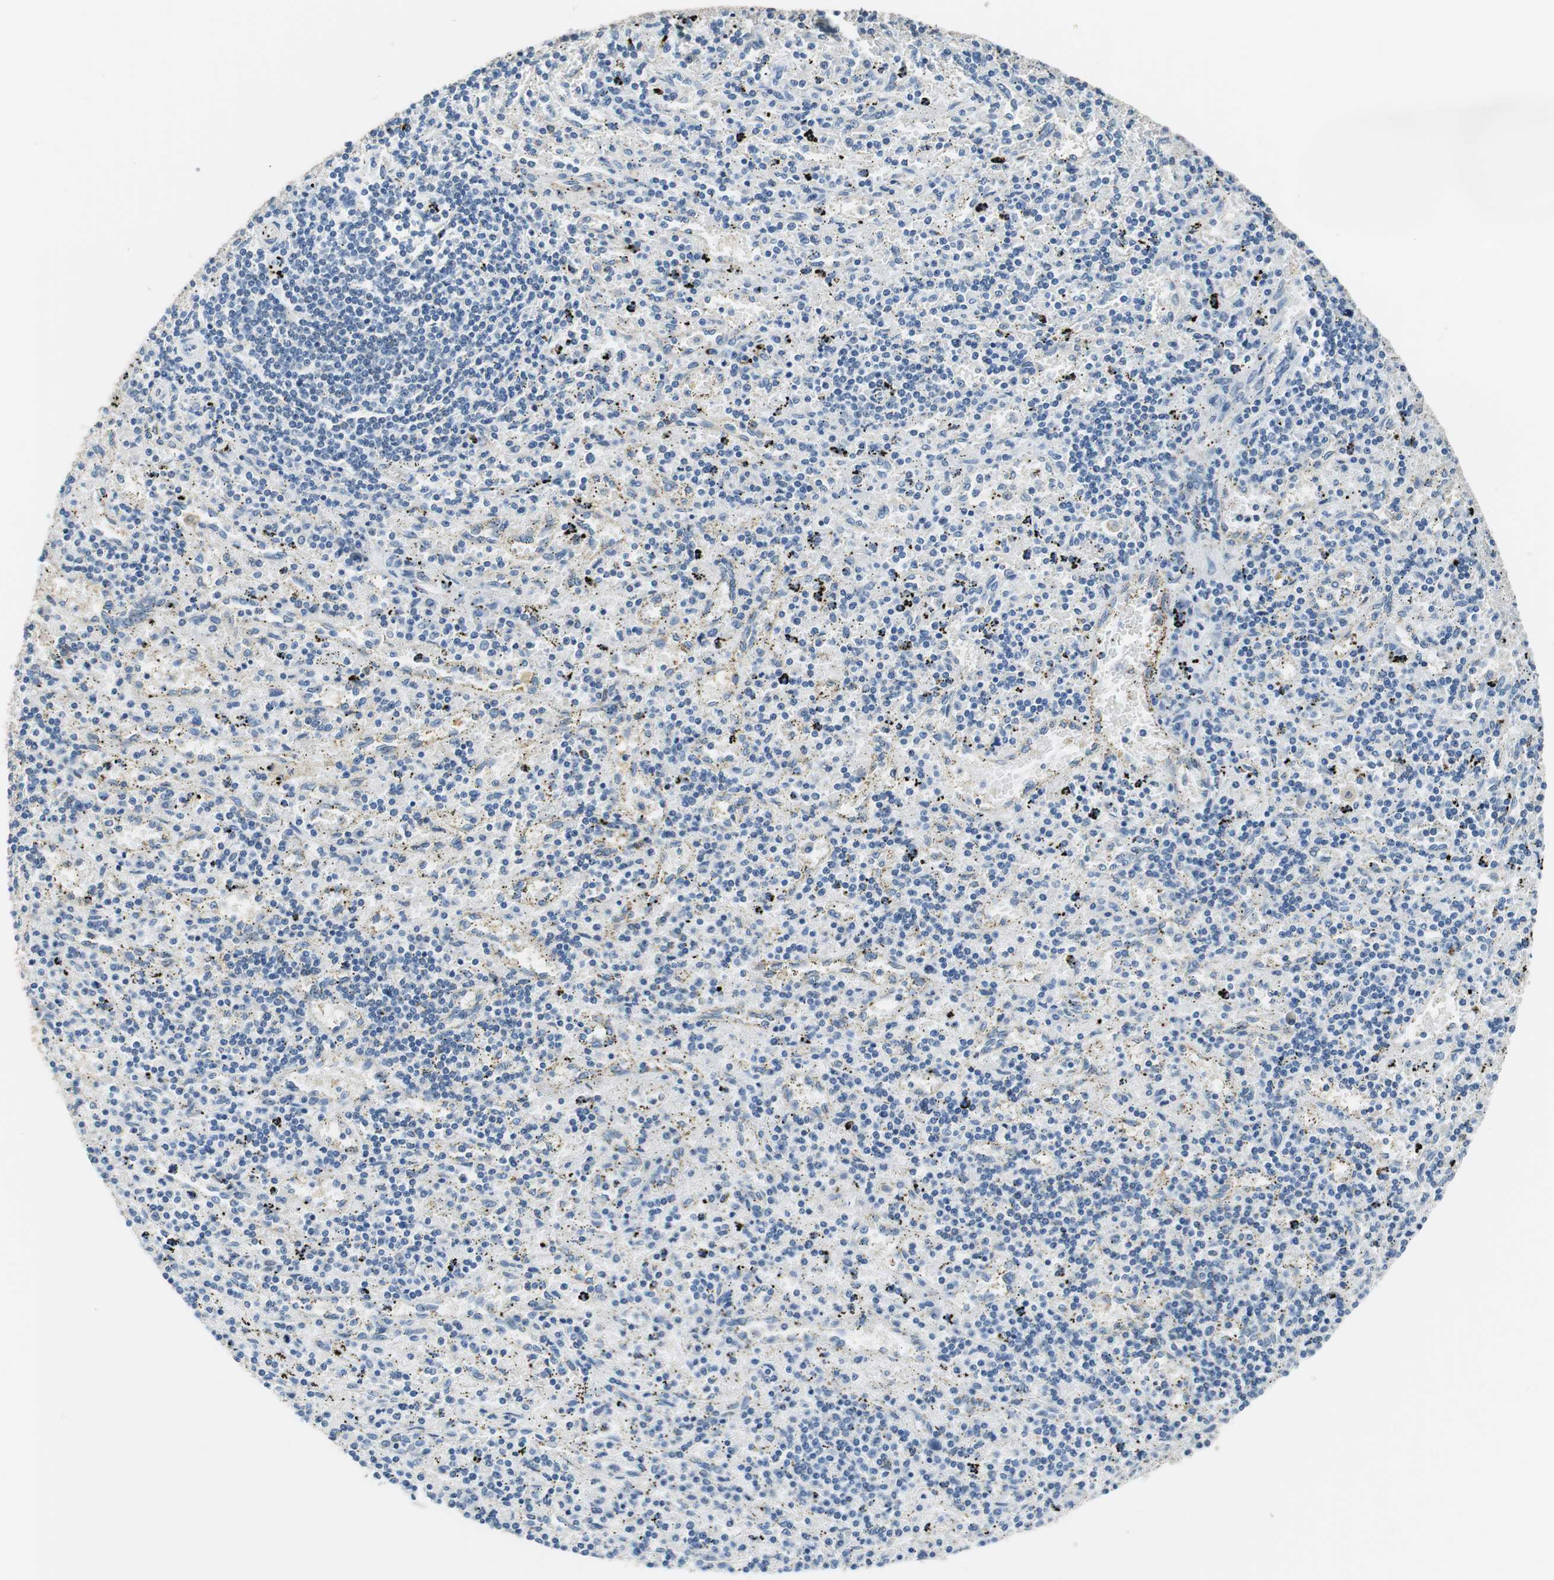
{"staining": {"intensity": "negative", "quantity": "none", "location": "none"}, "tissue": "lymphoma", "cell_type": "Tumor cells", "image_type": "cancer", "snomed": [{"axis": "morphology", "description": "Malignant lymphoma, non-Hodgkin's type, Low grade"}, {"axis": "topography", "description": "Spleen"}], "caption": "An image of human lymphoma is negative for staining in tumor cells.", "gene": "ALDH4A1", "patient": {"sex": "male", "age": 76}}